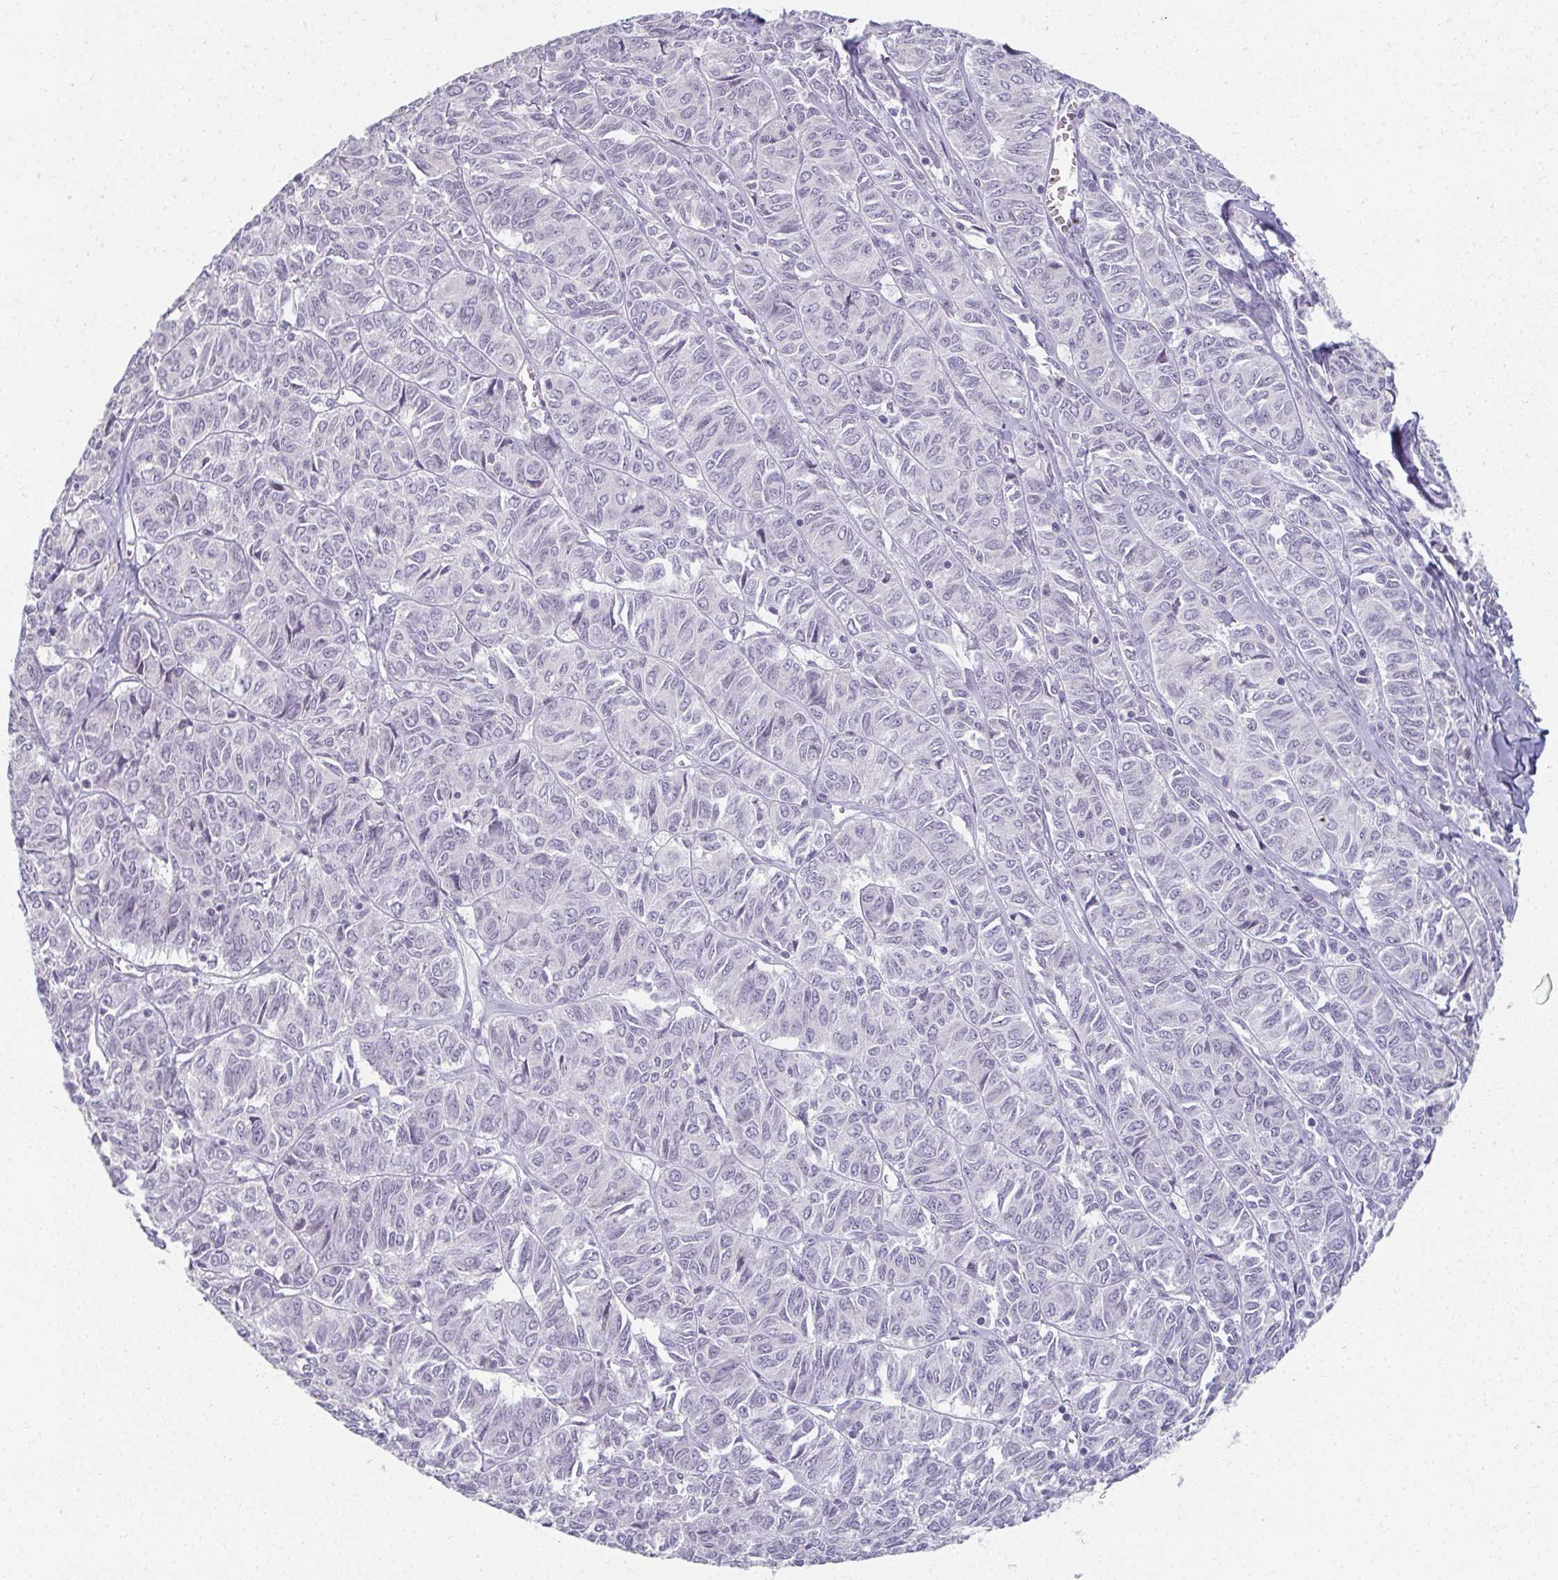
{"staining": {"intensity": "negative", "quantity": "none", "location": "none"}, "tissue": "ovarian cancer", "cell_type": "Tumor cells", "image_type": "cancer", "snomed": [{"axis": "morphology", "description": "Carcinoma, endometroid"}, {"axis": "topography", "description": "Ovary"}], "caption": "Immunohistochemistry (IHC) micrograph of neoplastic tissue: ovarian cancer (endometroid carcinoma) stained with DAB reveals no significant protein expression in tumor cells. (DAB immunohistochemistry with hematoxylin counter stain).", "gene": "CAMKV", "patient": {"sex": "female", "age": 80}}